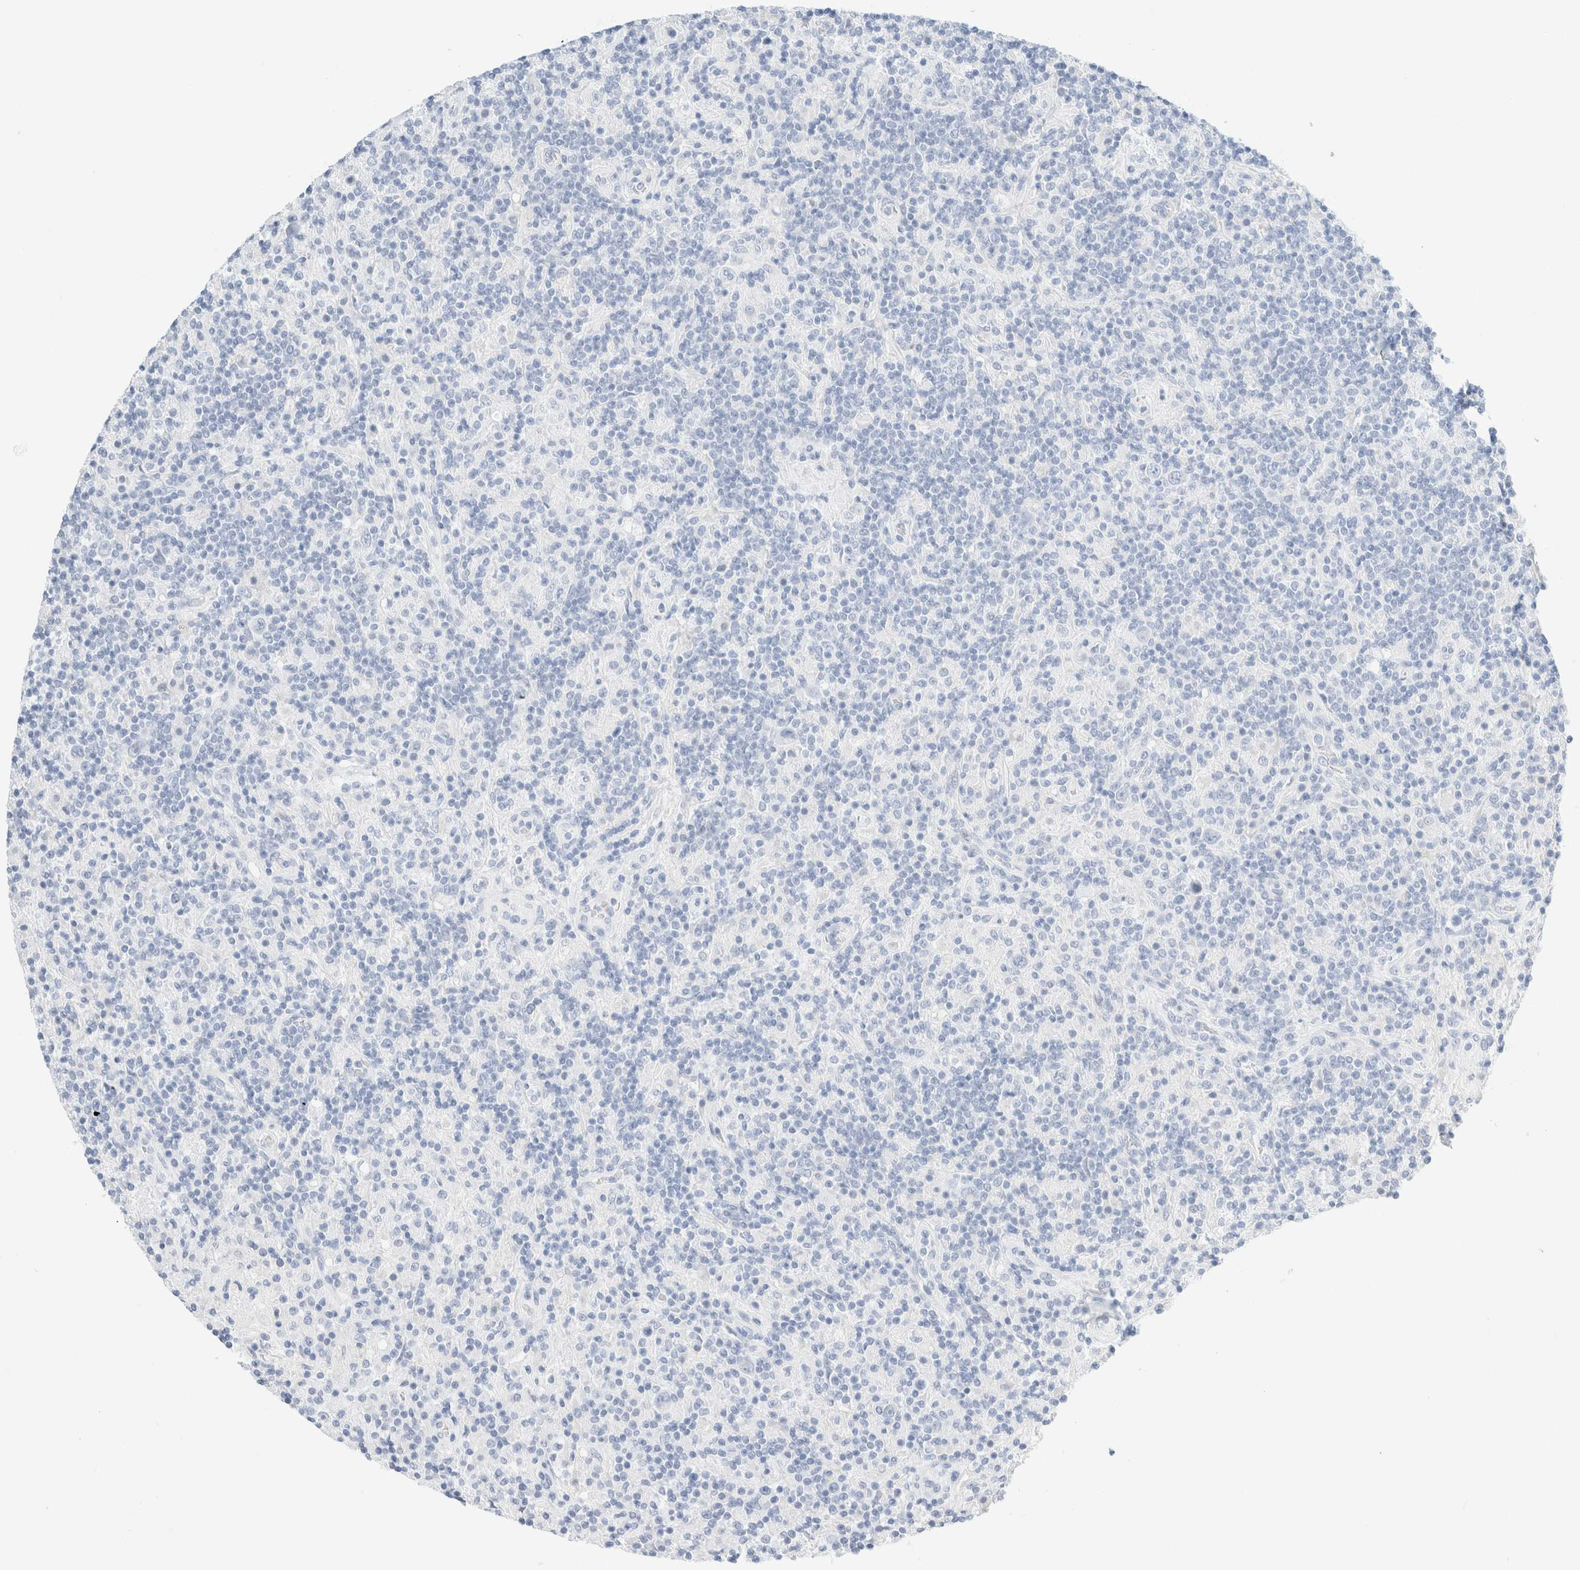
{"staining": {"intensity": "negative", "quantity": "none", "location": "none"}, "tissue": "lymphoma", "cell_type": "Tumor cells", "image_type": "cancer", "snomed": [{"axis": "morphology", "description": "Hodgkin's disease, NOS"}, {"axis": "topography", "description": "Lymph node"}], "caption": "DAB (3,3'-diaminobenzidine) immunohistochemical staining of human lymphoma shows no significant staining in tumor cells. (DAB (3,3'-diaminobenzidine) IHC visualized using brightfield microscopy, high magnification).", "gene": "DPYS", "patient": {"sex": "male", "age": 70}}